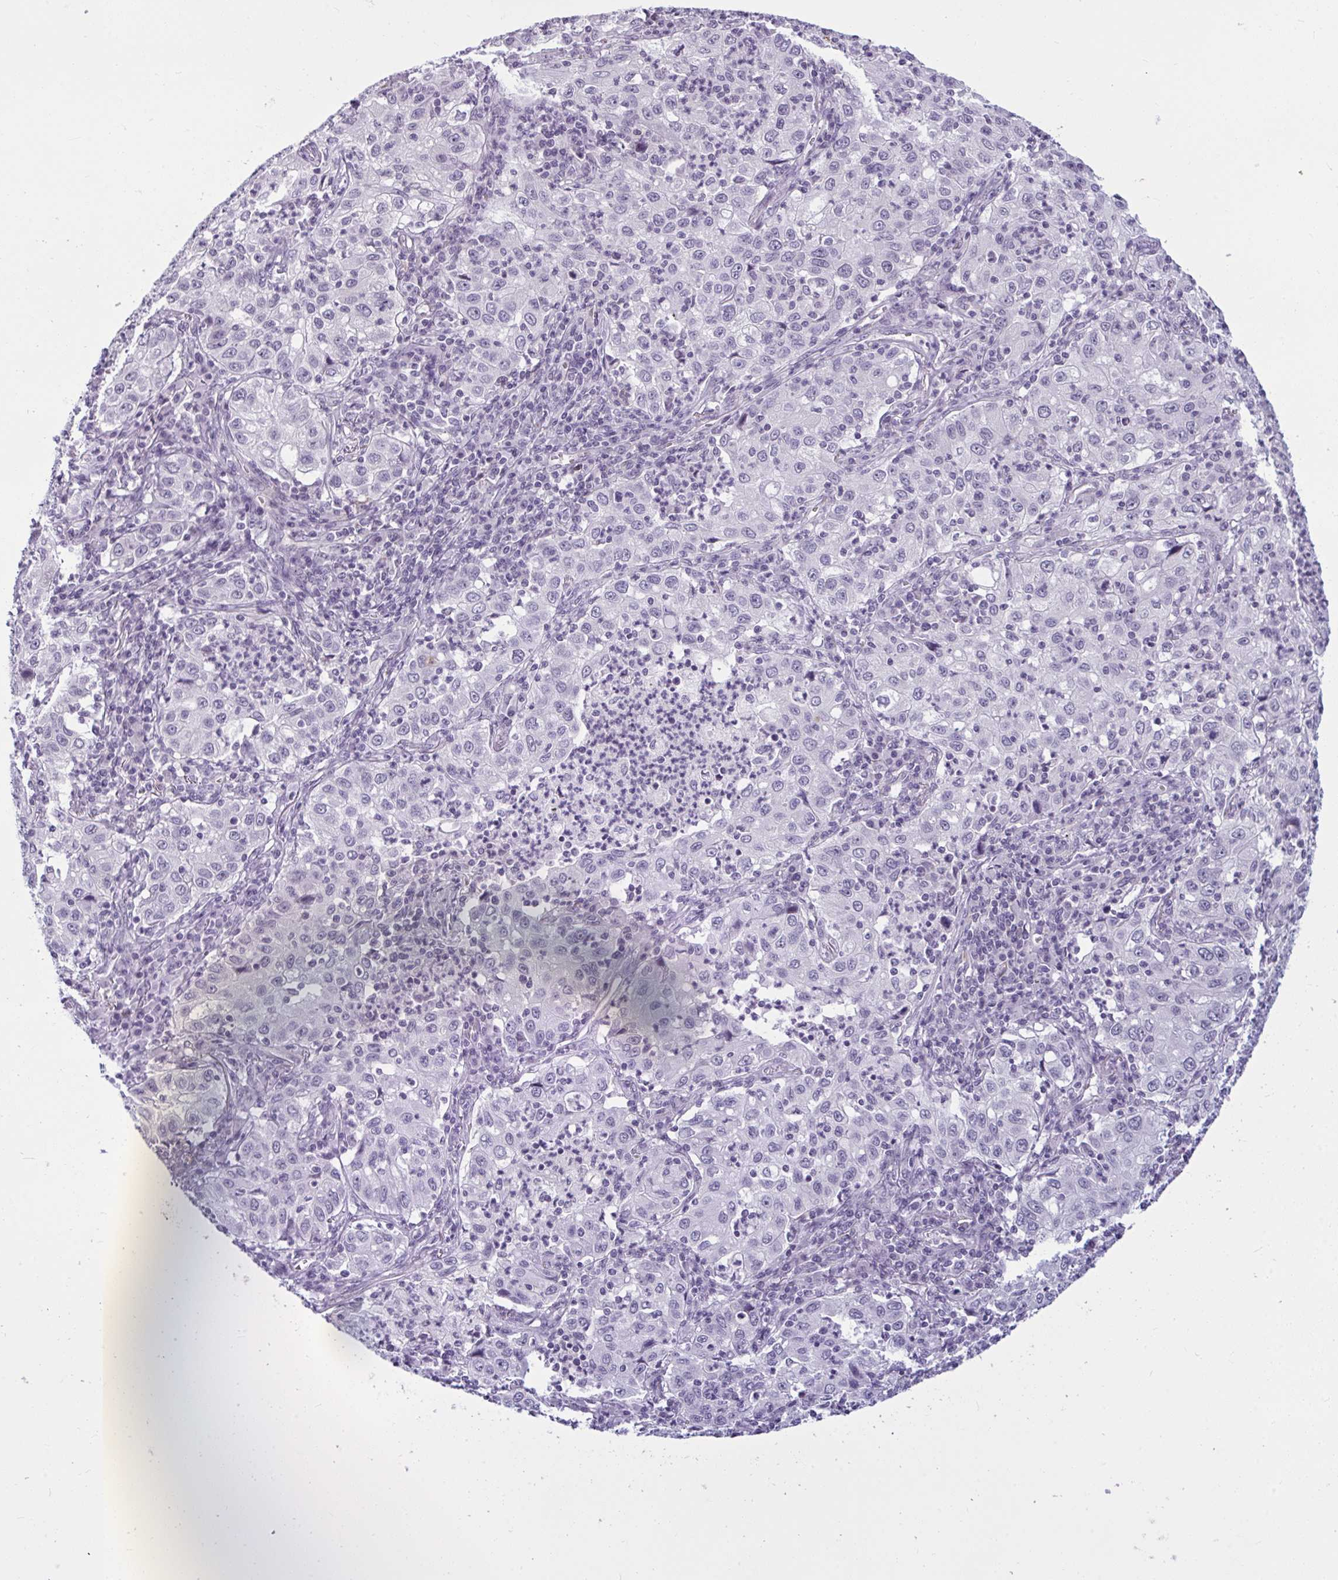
{"staining": {"intensity": "negative", "quantity": "none", "location": "none"}, "tissue": "lung cancer", "cell_type": "Tumor cells", "image_type": "cancer", "snomed": [{"axis": "morphology", "description": "Squamous cell carcinoma, NOS"}, {"axis": "topography", "description": "Lung"}], "caption": "Immunohistochemistry (IHC) histopathology image of lung cancer stained for a protein (brown), which displays no expression in tumor cells.", "gene": "TBC1D4", "patient": {"sex": "male", "age": 71}}